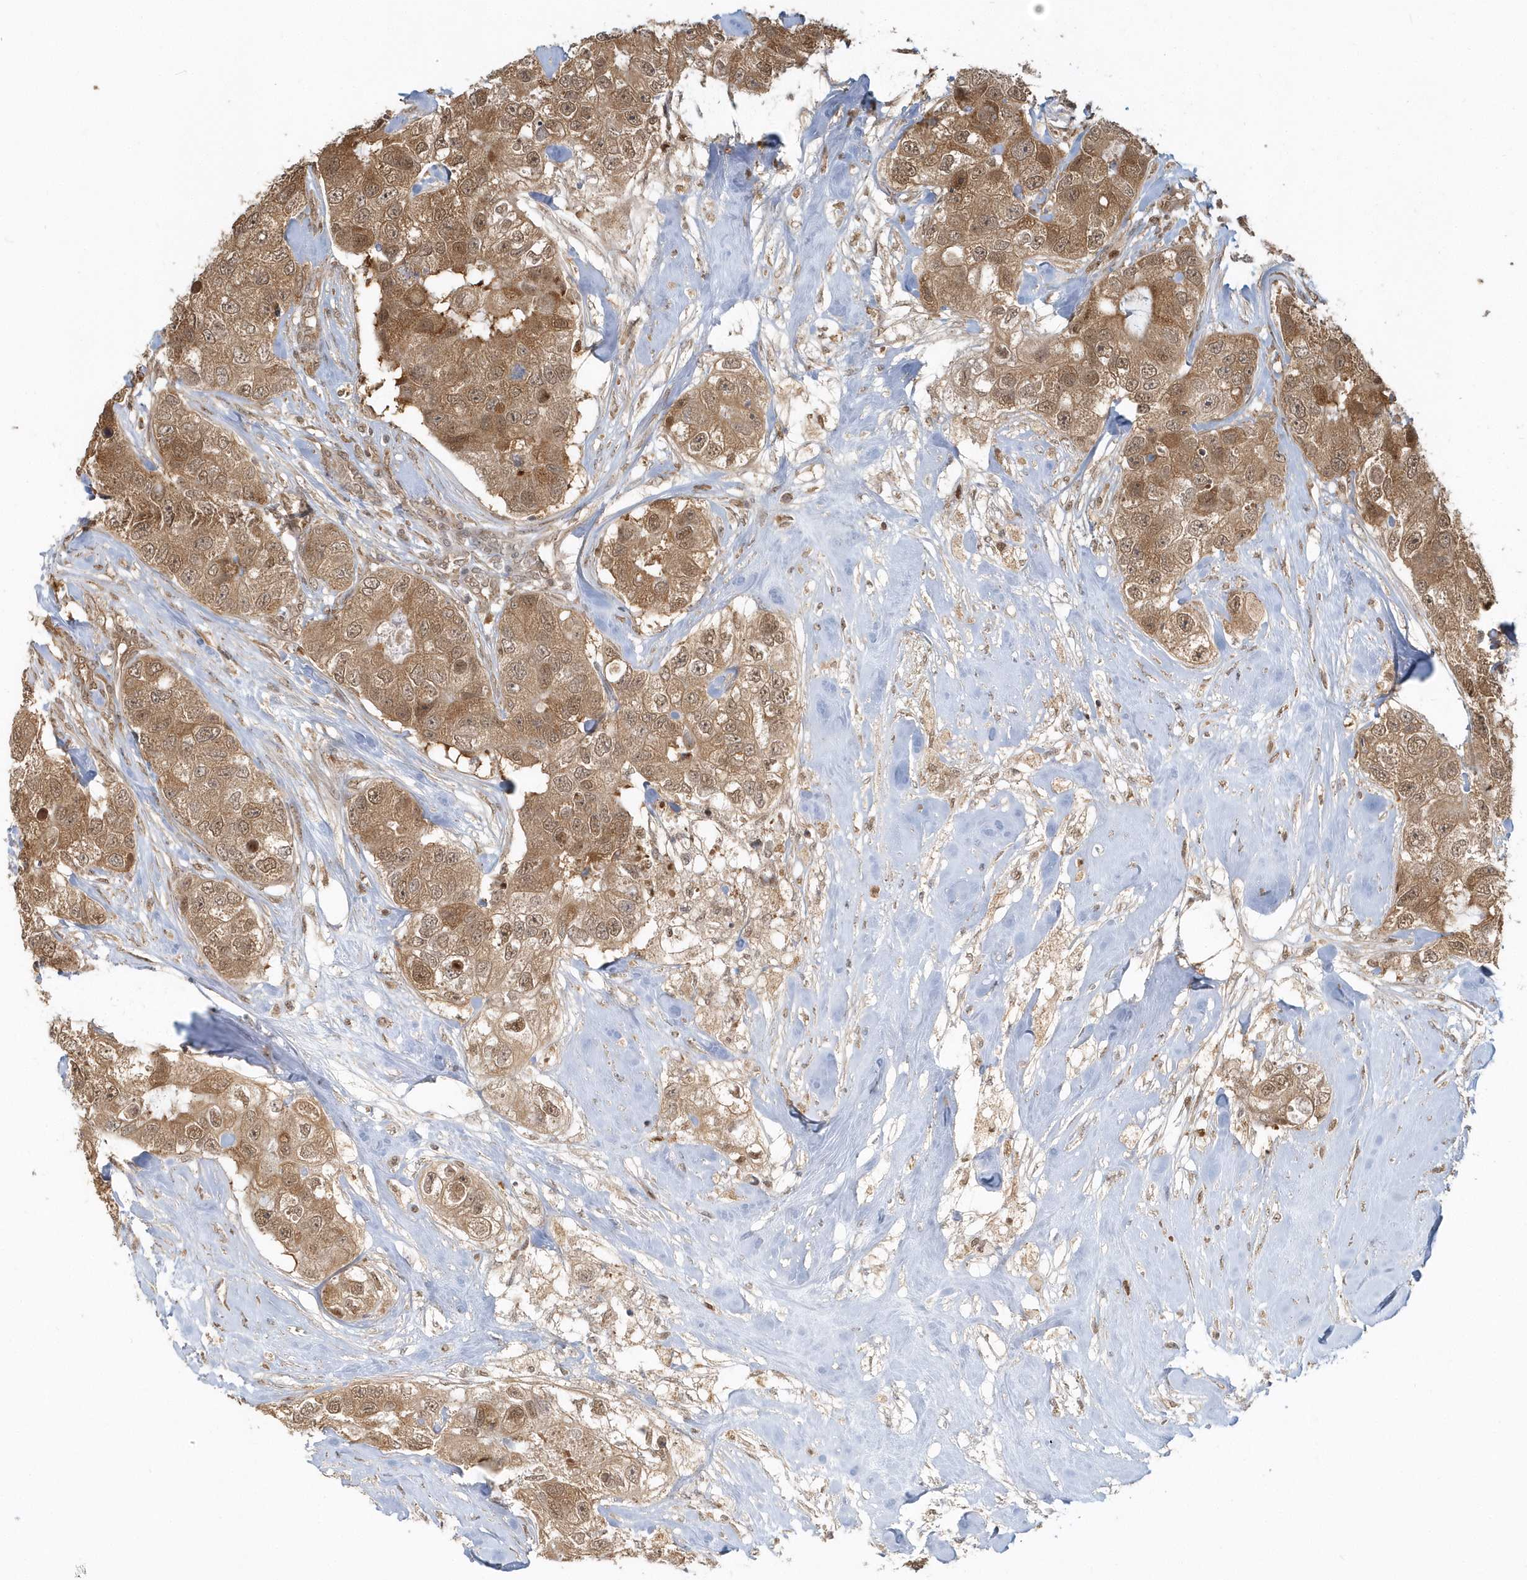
{"staining": {"intensity": "moderate", "quantity": ">75%", "location": "cytoplasmic/membranous,nuclear"}, "tissue": "breast cancer", "cell_type": "Tumor cells", "image_type": "cancer", "snomed": [{"axis": "morphology", "description": "Duct carcinoma"}, {"axis": "topography", "description": "Breast"}], "caption": "Tumor cells display moderate cytoplasmic/membranous and nuclear staining in about >75% of cells in intraductal carcinoma (breast).", "gene": "PSMD6", "patient": {"sex": "female", "age": 62}}